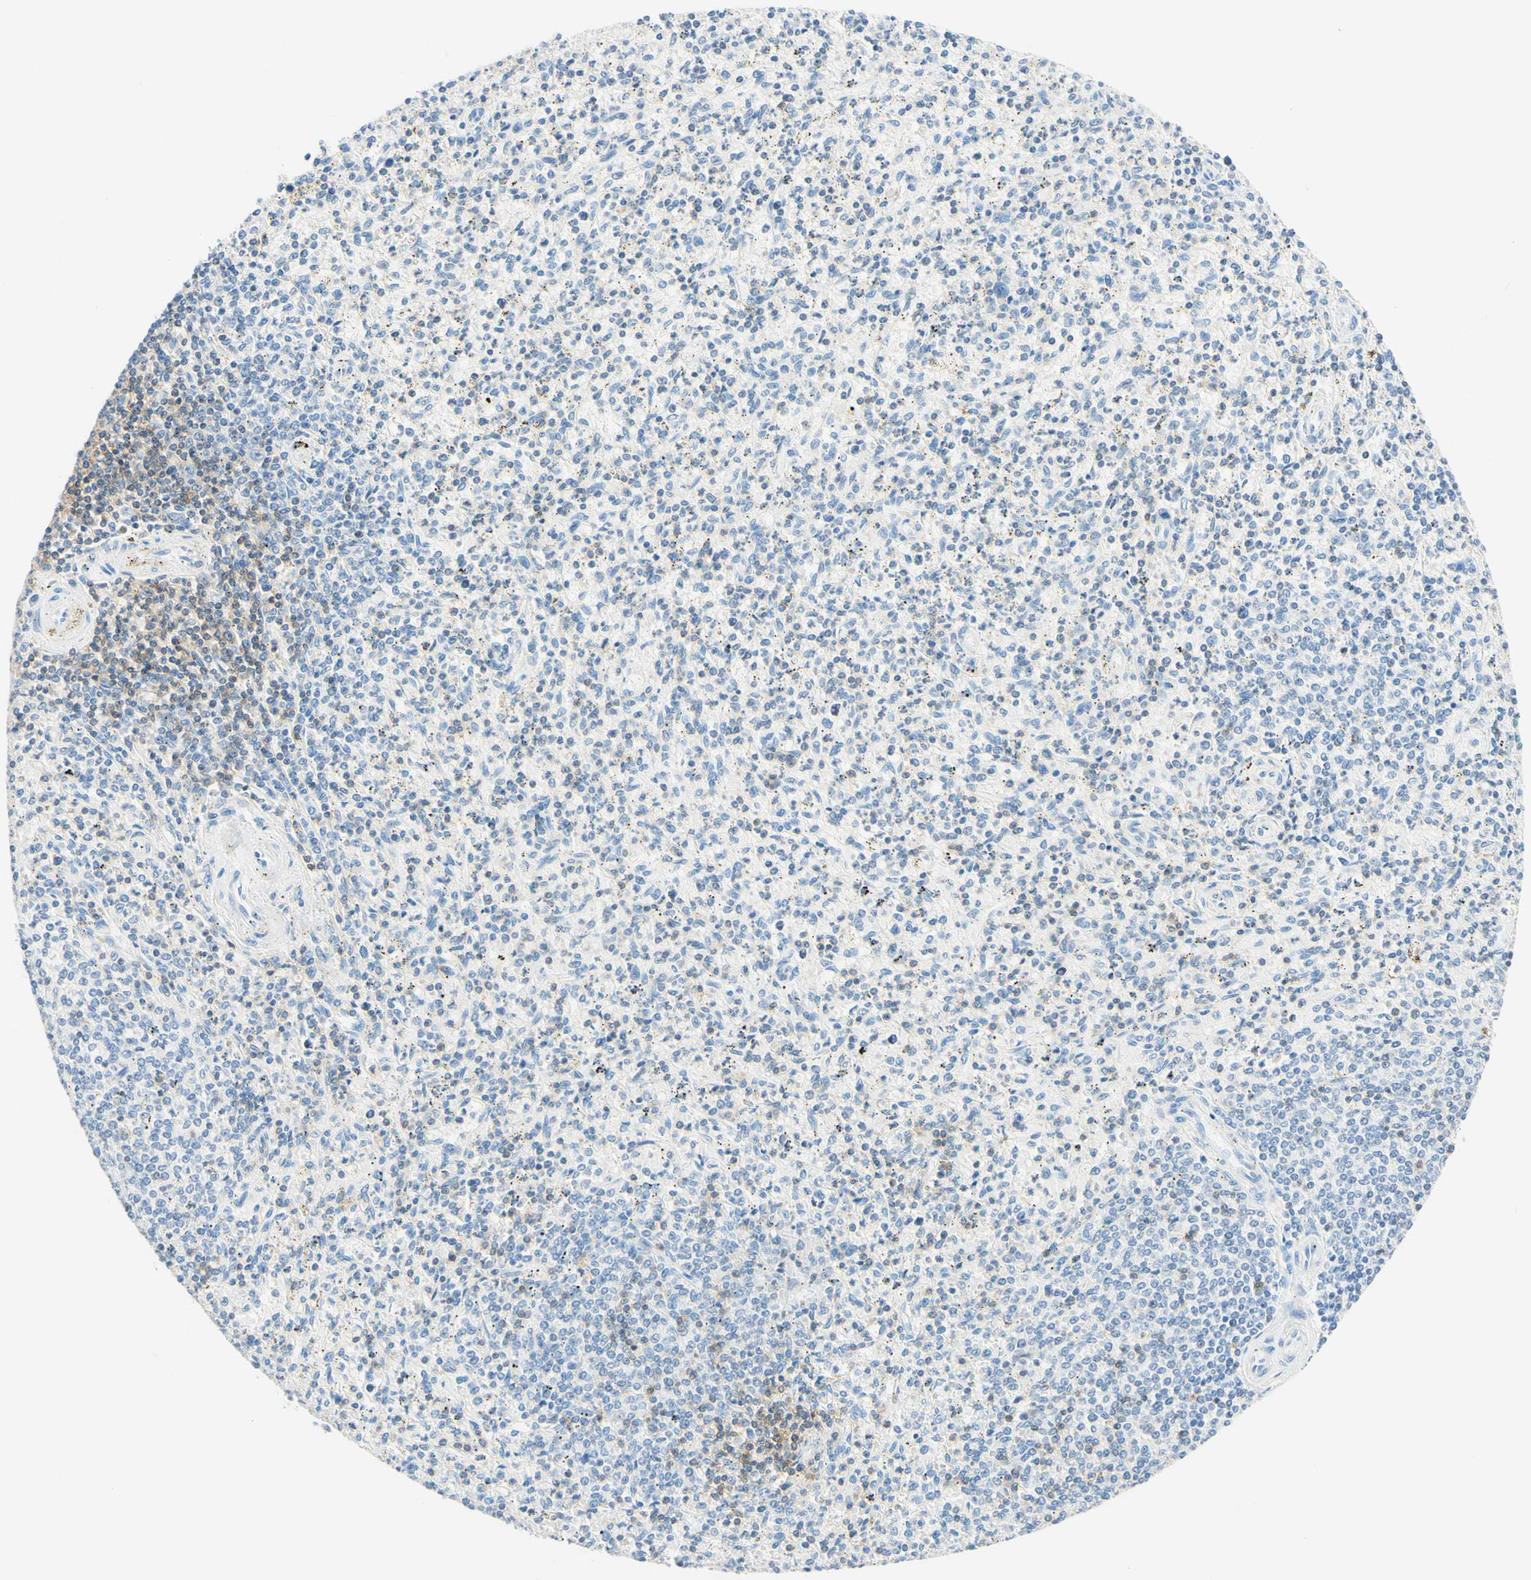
{"staining": {"intensity": "moderate", "quantity": "<25%", "location": "cytoplasmic/membranous"}, "tissue": "spleen", "cell_type": "Cells in red pulp", "image_type": "normal", "snomed": [{"axis": "morphology", "description": "Normal tissue, NOS"}, {"axis": "topography", "description": "Spleen"}], "caption": "A histopathology image of spleen stained for a protein demonstrates moderate cytoplasmic/membranous brown staining in cells in red pulp.", "gene": "LAT", "patient": {"sex": "male", "age": 72}}